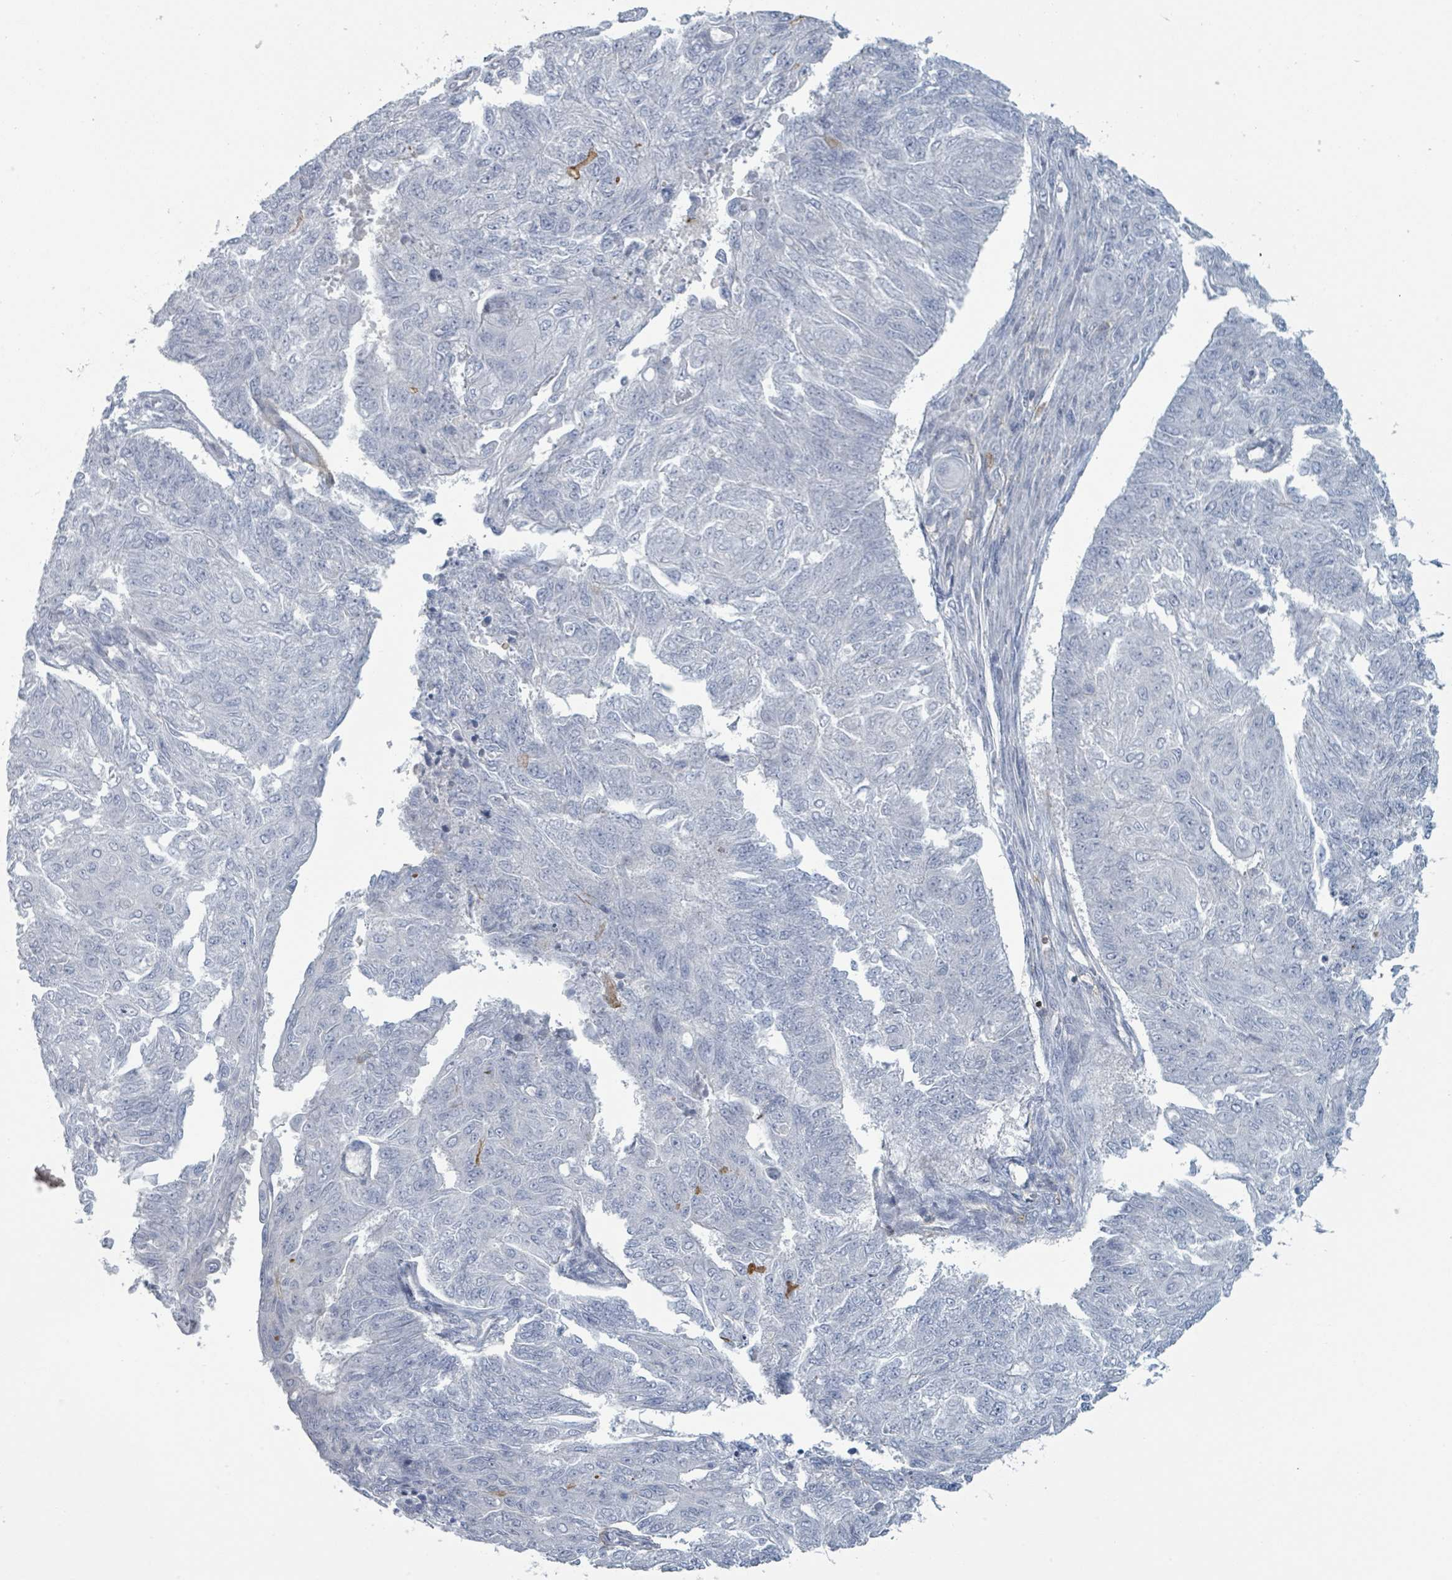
{"staining": {"intensity": "negative", "quantity": "none", "location": "none"}, "tissue": "endometrial cancer", "cell_type": "Tumor cells", "image_type": "cancer", "snomed": [{"axis": "morphology", "description": "Adenocarcinoma, NOS"}, {"axis": "topography", "description": "Endometrium"}], "caption": "The photomicrograph displays no staining of tumor cells in adenocarcinoma (endometrial).", "gene": "TNFRSF14", "patient": {"sex": "female", "age": 32}}